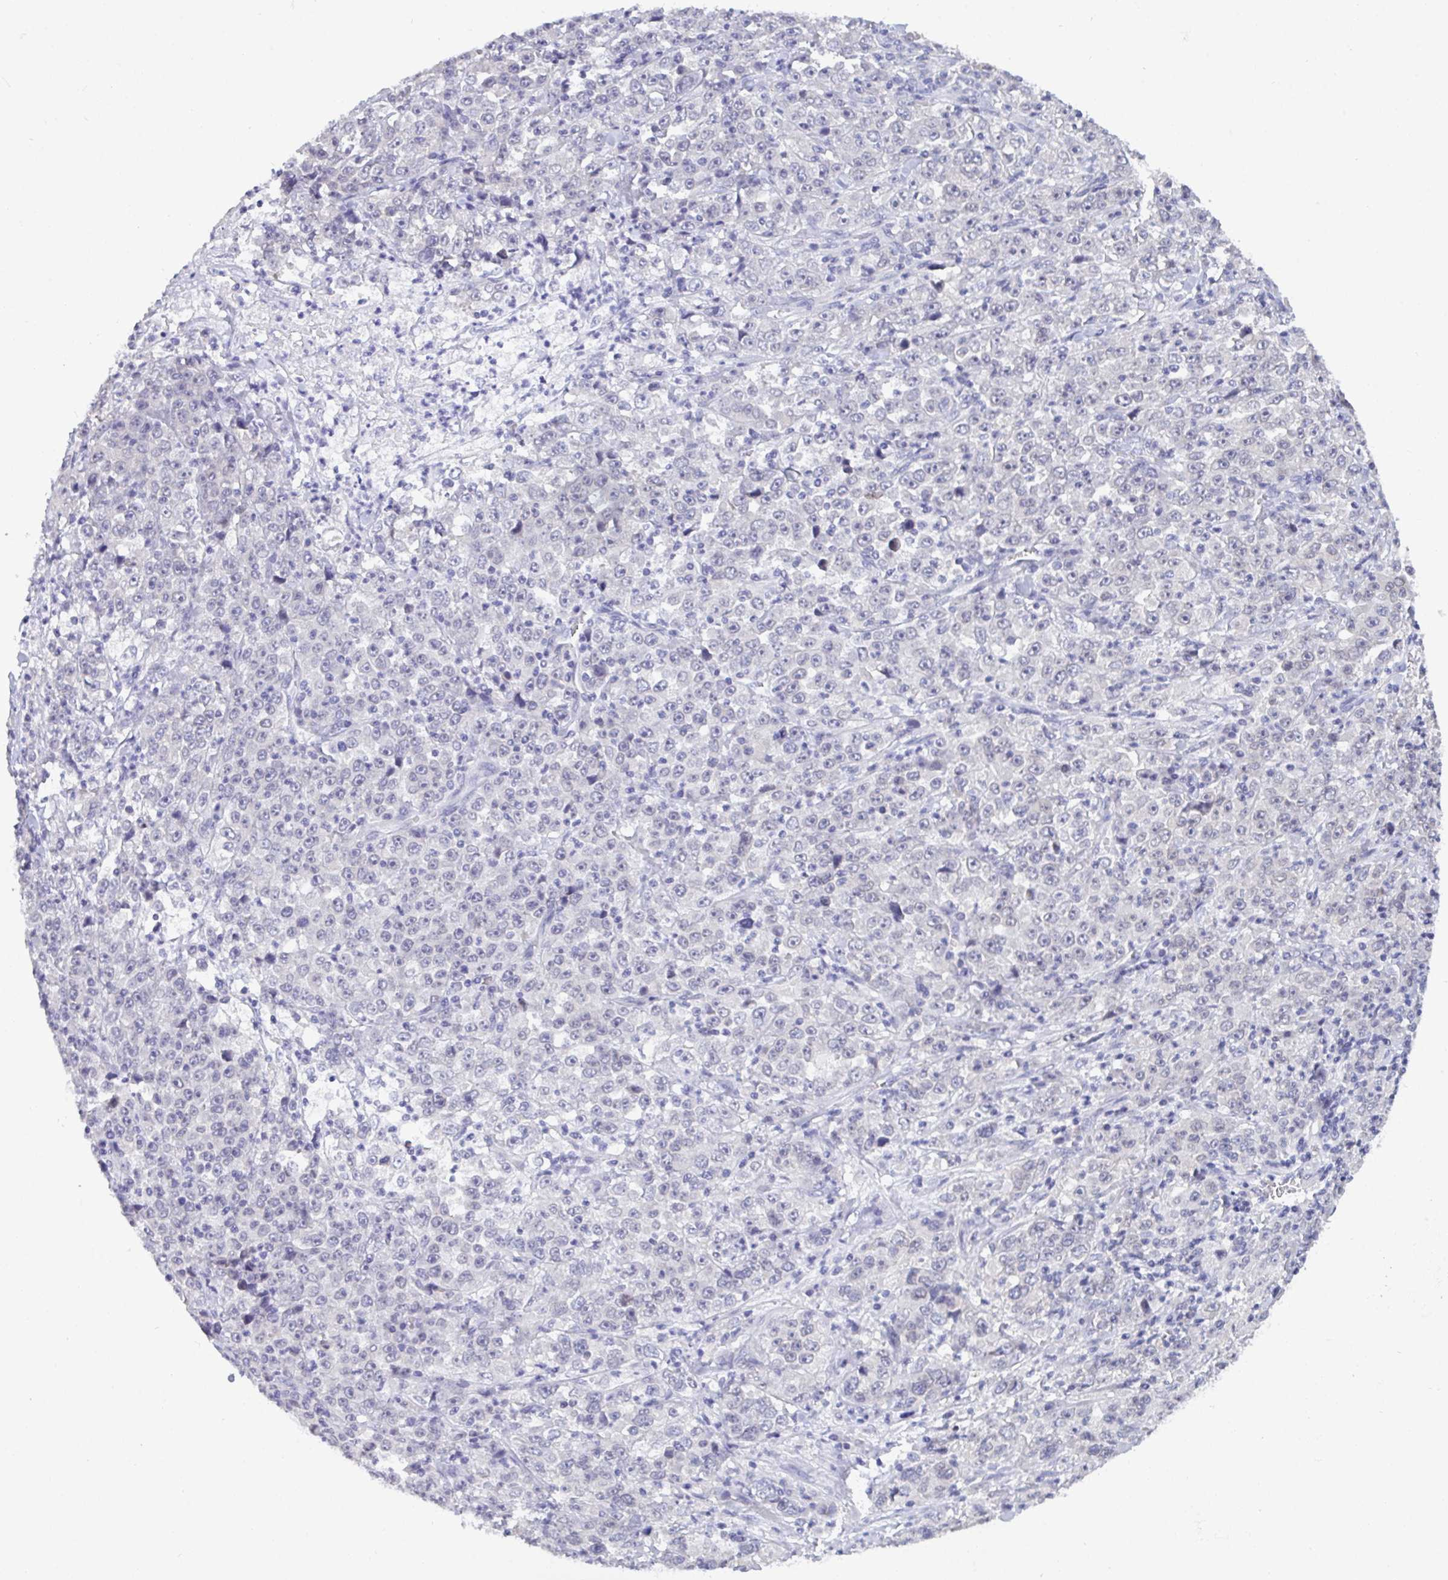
{"staining": {"intensity": "negative", "quantity": "none", "location": "none"}, "tissue": "stomach cancer", "cell_type": "Tumor cells", "image_type": "cancer", "snomed": [{"axis": "morphology", "description": "Normal tissue, NOS"}, {"axis": "morphology", "description": "Adenocarcinoma, NOS"}, {"axis": "topography", "description": "Stomach, upper"}, {"axis": "topography", "description": "Stomach"}], "caption": "A photomicrograph of stomach cancer (adenocarcinoma) stained for a protein exhibits no brown staining in tumor cells.", "gene": "SERPINB13", "patient": {"sex": "male", "age": 59}}